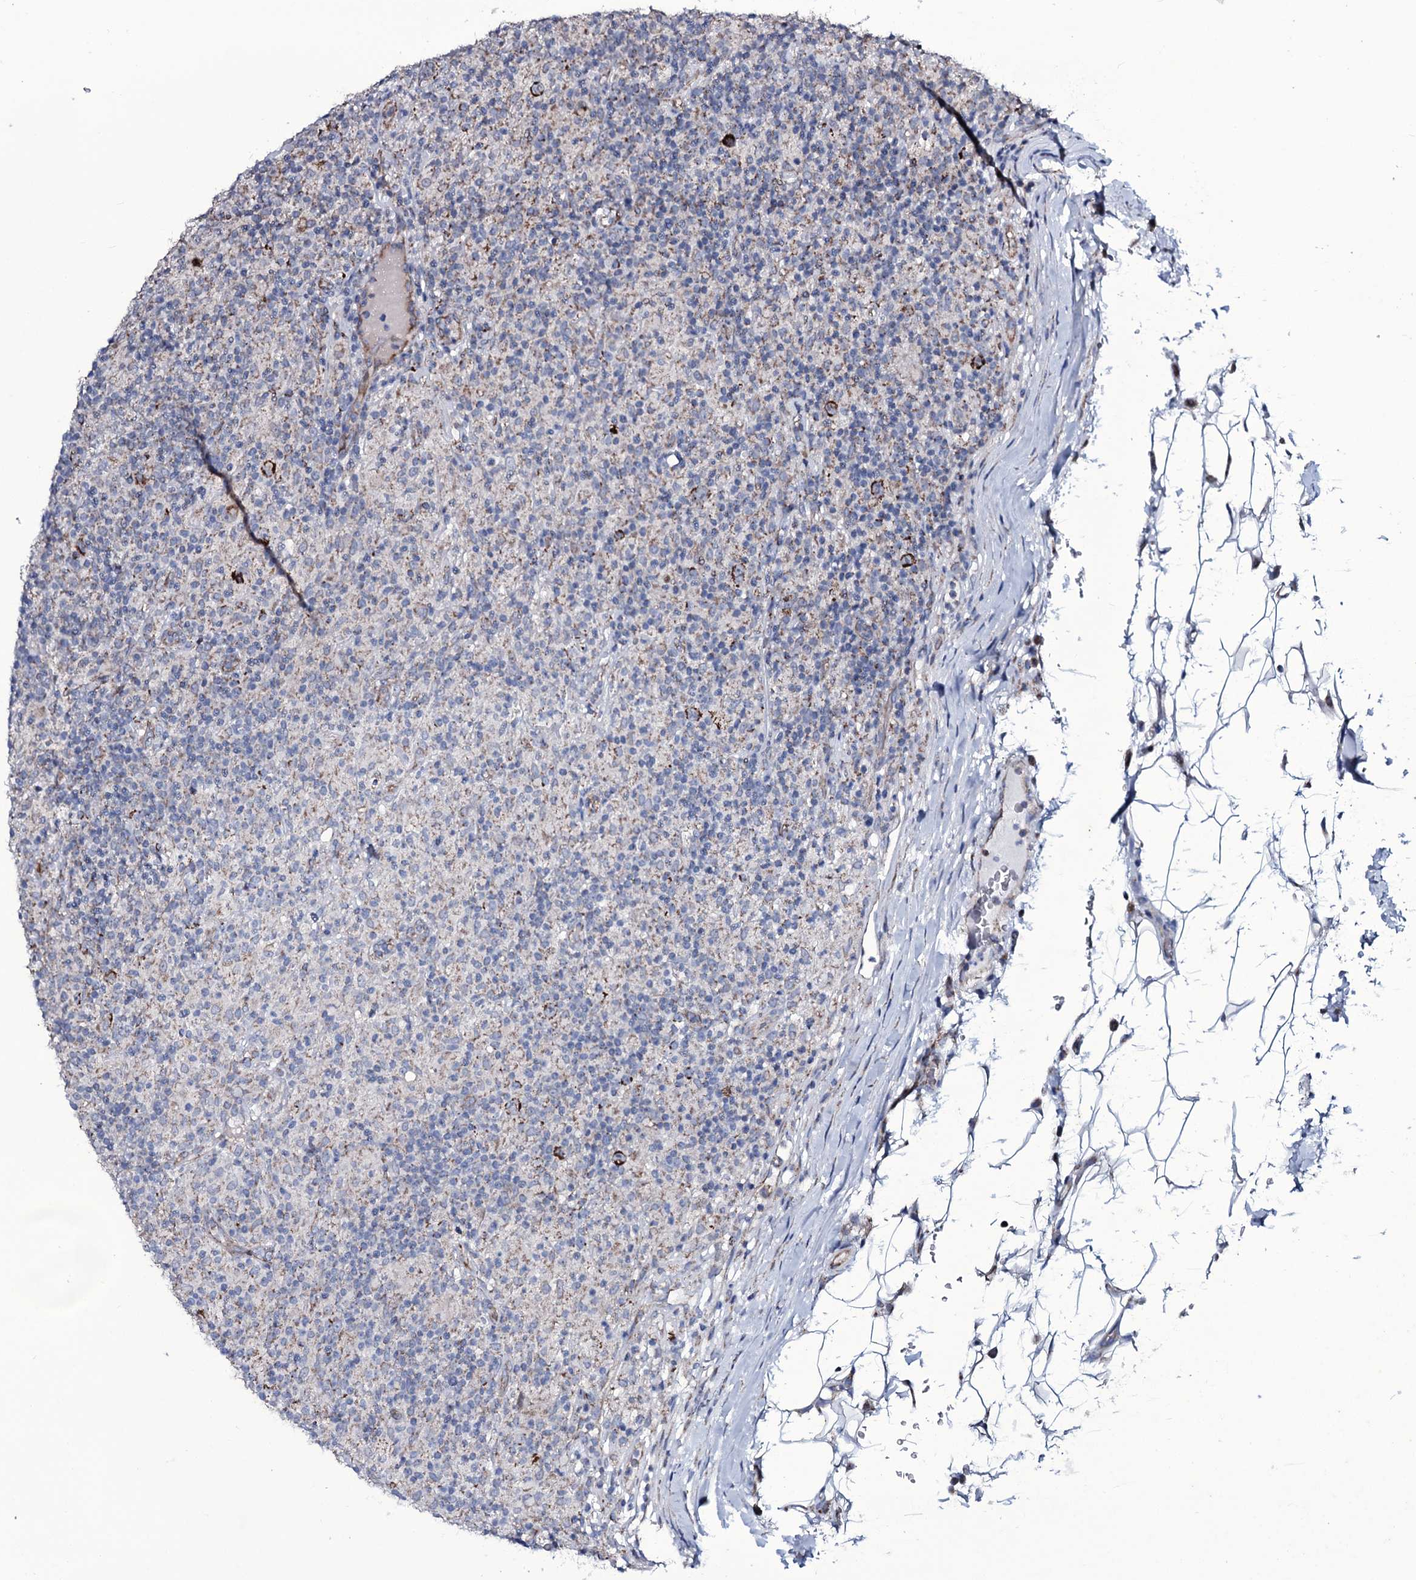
{"staining": {"intensity": "strong", "quantity": ">75%", "location": "cytoplasmic/membranous"}, "tissue": "lymphoma", "cell_type": "Tumor cells", "image_type": "cancer", "snomed": [{"axis": "morphology", "description": "Hodgkin's disease, NOS"}, {"axis": "topography", "description": "Lymph node"}], "caption": "DAB (3,3'-diaminobenzidine) immunohistochemical staining of Hodgkin's disease reveals strong cytoplasmic/membranous protein positivity in about >75% of tumor cells. Immunohistochemistry (ihc) stains the protein in brown and the nuclei are stained blue.", "gene": "WIPF3", "patient": {"sex": "male", "age": 70}}